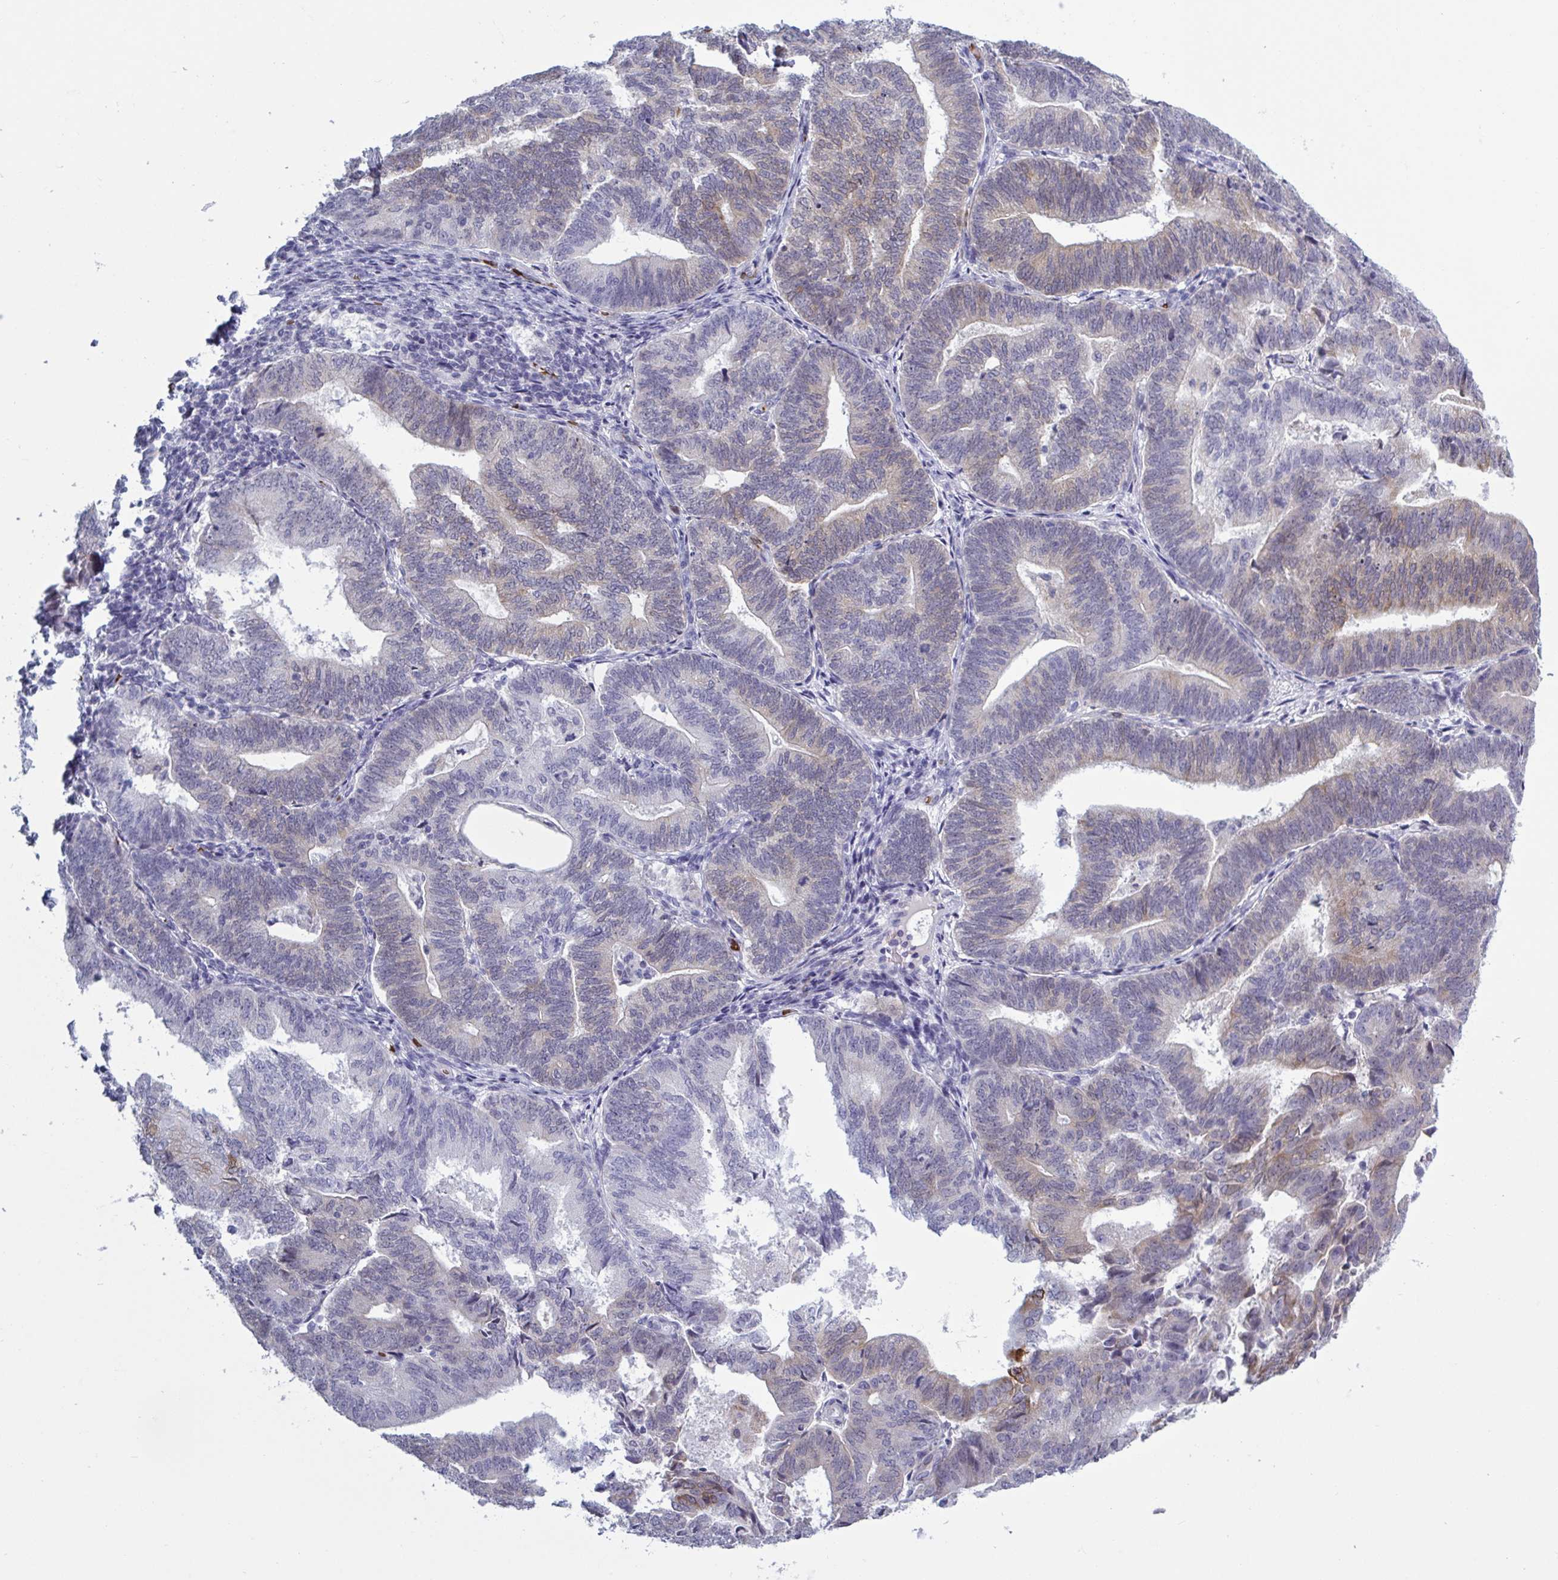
{"staining": {"intensity": "weak", "quantity": "25%-75%", "location": "cytoplasmic/membranous"}, "tissue": "endometrial cancer", "cell_type": "Tumor cells", "image_type": "cancer", "snomed": [{"axis": "morphology", "description": "Adenocarcinoma, NOS"}, {"axis": "topography", "description": "Endometrium"}], "caption": "Endometrial cancer stained with a protein marker shows weak staining in tumor cells.", "gene": "HSD11B2", "patient": {"sex": "female", "age": 70}}